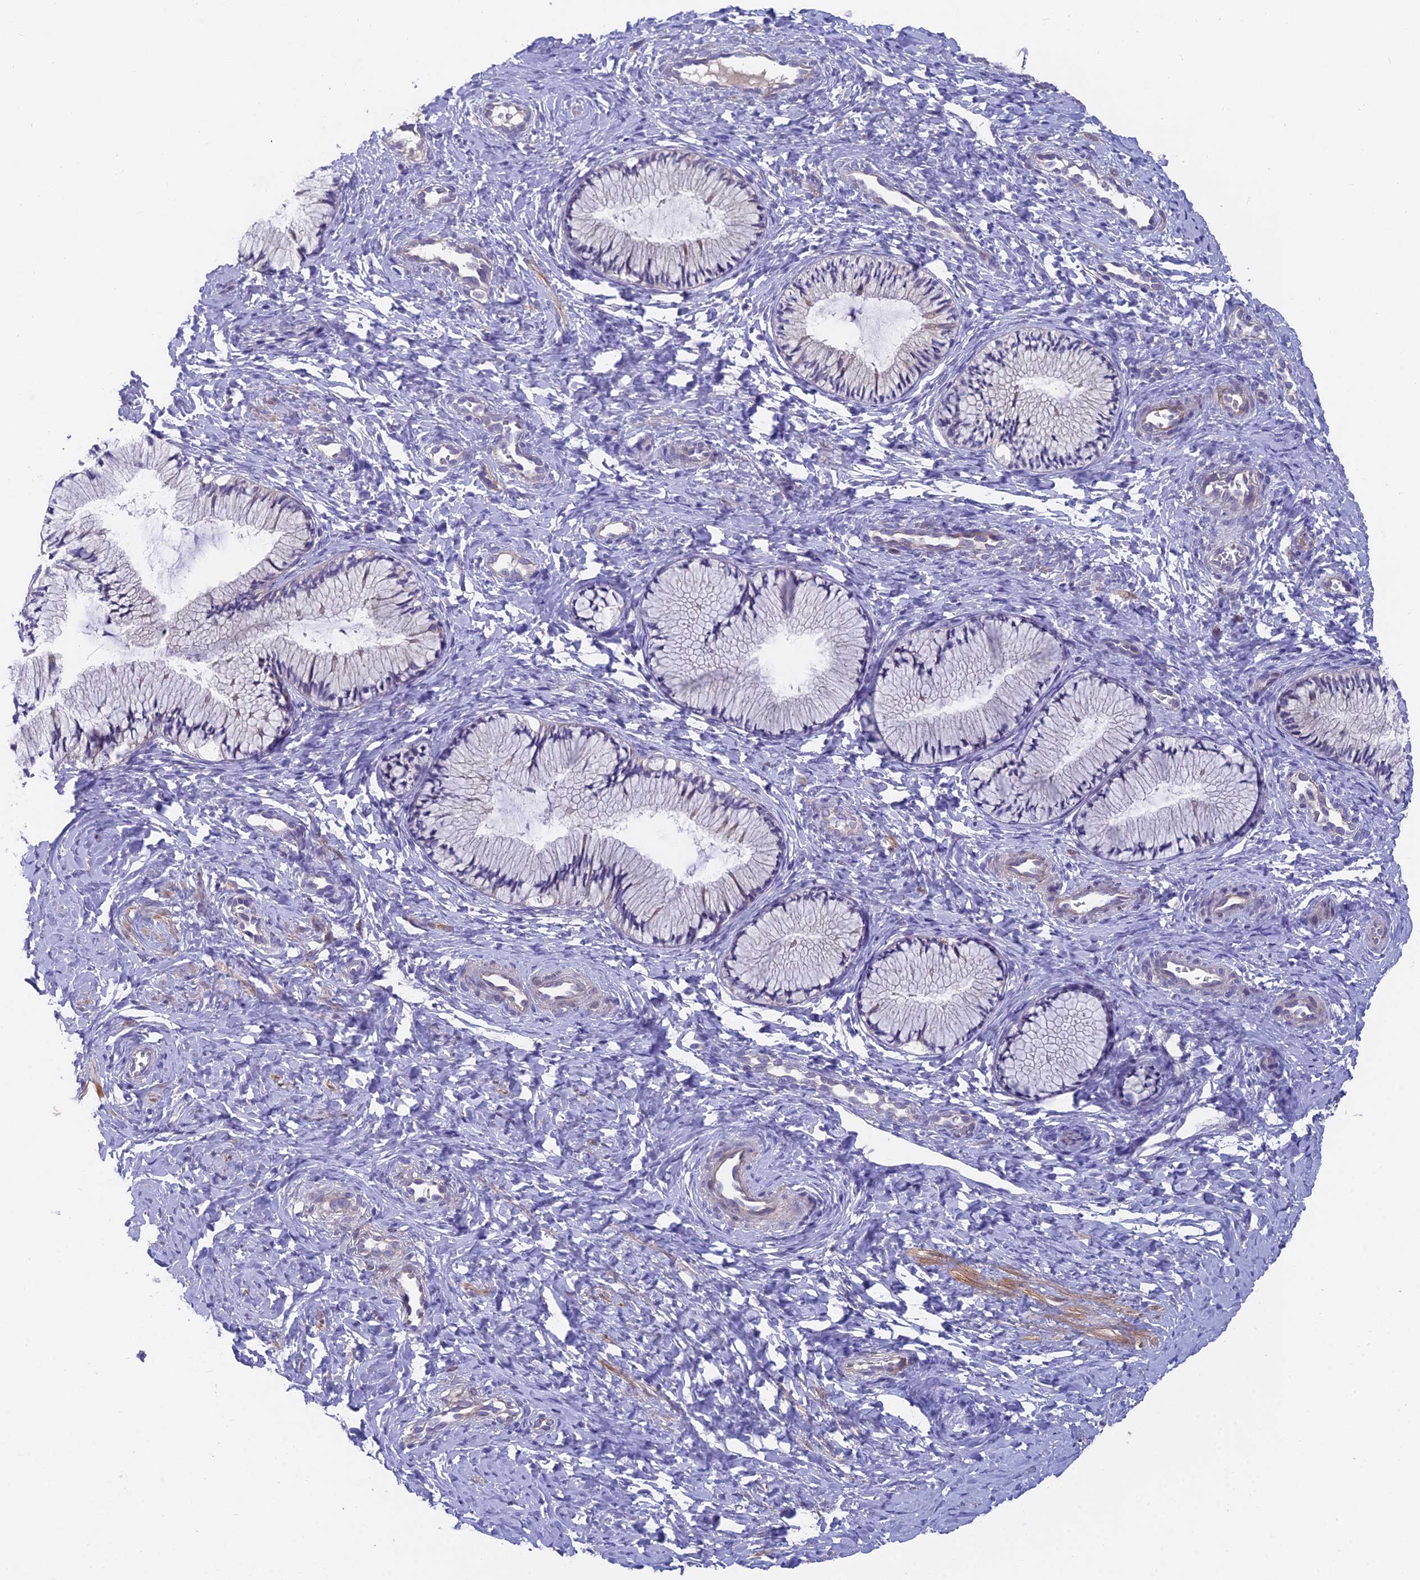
{"staining": {"intensity": "negative", "quantity": "none", "location": "none"}, "tissue": "cervix", "cell_type": "Glandular cells", "image_type": "normal", "snomed": [{"axis": "morphology", "description": "Normal tissue, NOS"}, {"axis": "topography", "description": "Cervix"}], "caption": "High magnification brightfield microscopy of benign cervix stained with DAB (brown) and counterstained with hematoxylin (blue): glandular cells show no significant staining. (Brightfield microscopy of DAB (3,3'-diaminobenzidine) IHC at high magnification).", "gene": "FAM168B", "patient": {"sex": "female", "age": 27}}